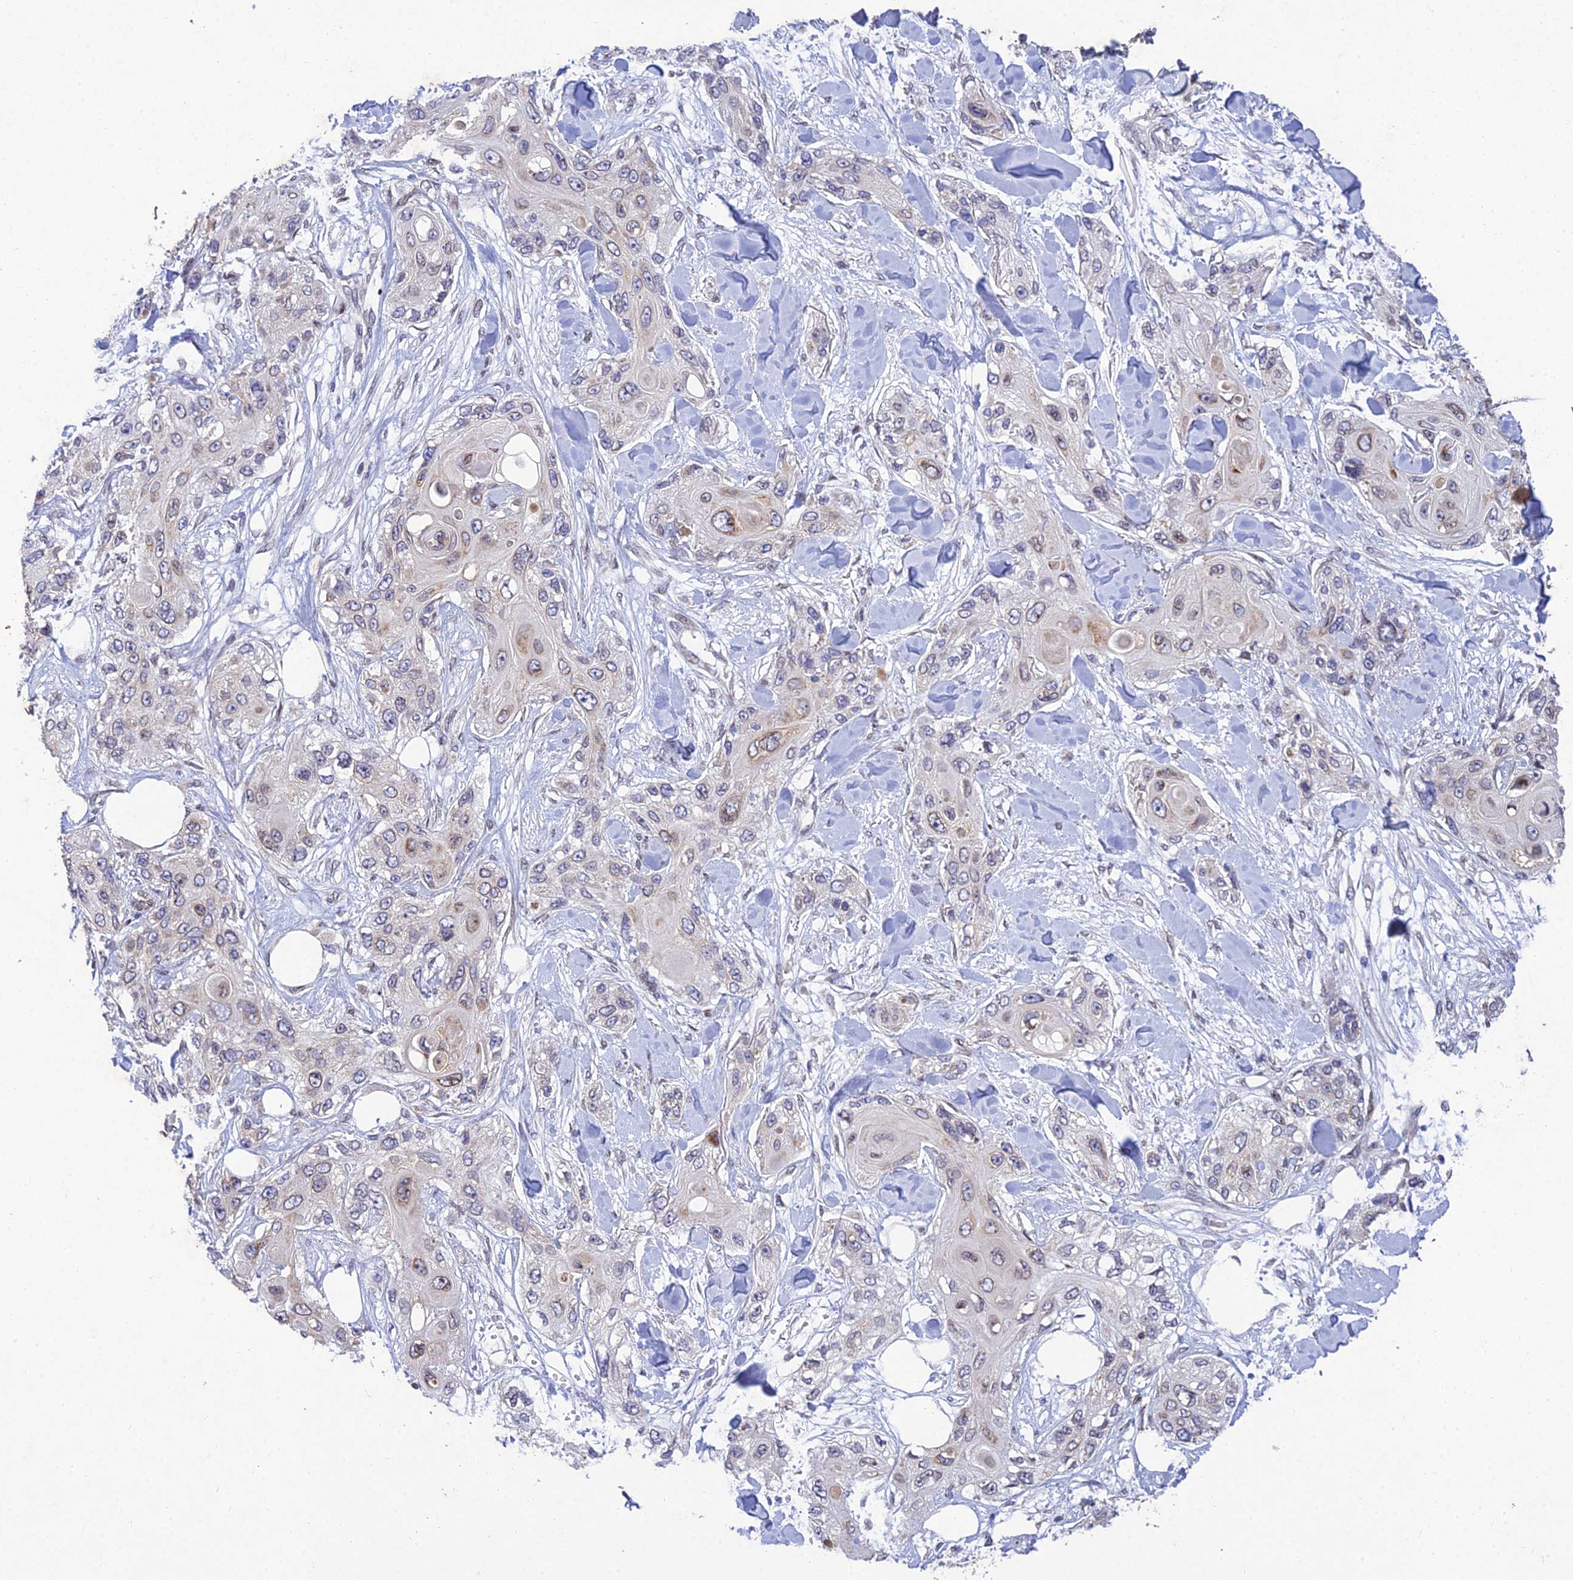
{"staining": {"intensity": "weak", "quantity": "<25%", "location": "cytoplasmic/membranous"}, "tissue": "skin cancer", "cell_type": "Tumor cells", "image_type": "cancer", "snomed": [{"axis": "morphology", "description": "Normal tissue, NOS"}, {"axis": "morphology", "description": "Squamous cell carcinoma, NOS"}, {"axis": "topography", "description": "Skin"}], "caption": "IHC micrograph of neoplastic tissue: human skin cancer stained with DAB reveals no significant protein staining in tumor cells. (Brightfield microscopy of DAB (3,3'-diaminobenzidine) immunohistochemistry at high magnification).", "gene": "MGAT2", "patient": {"sex": "male", "age": 72}}